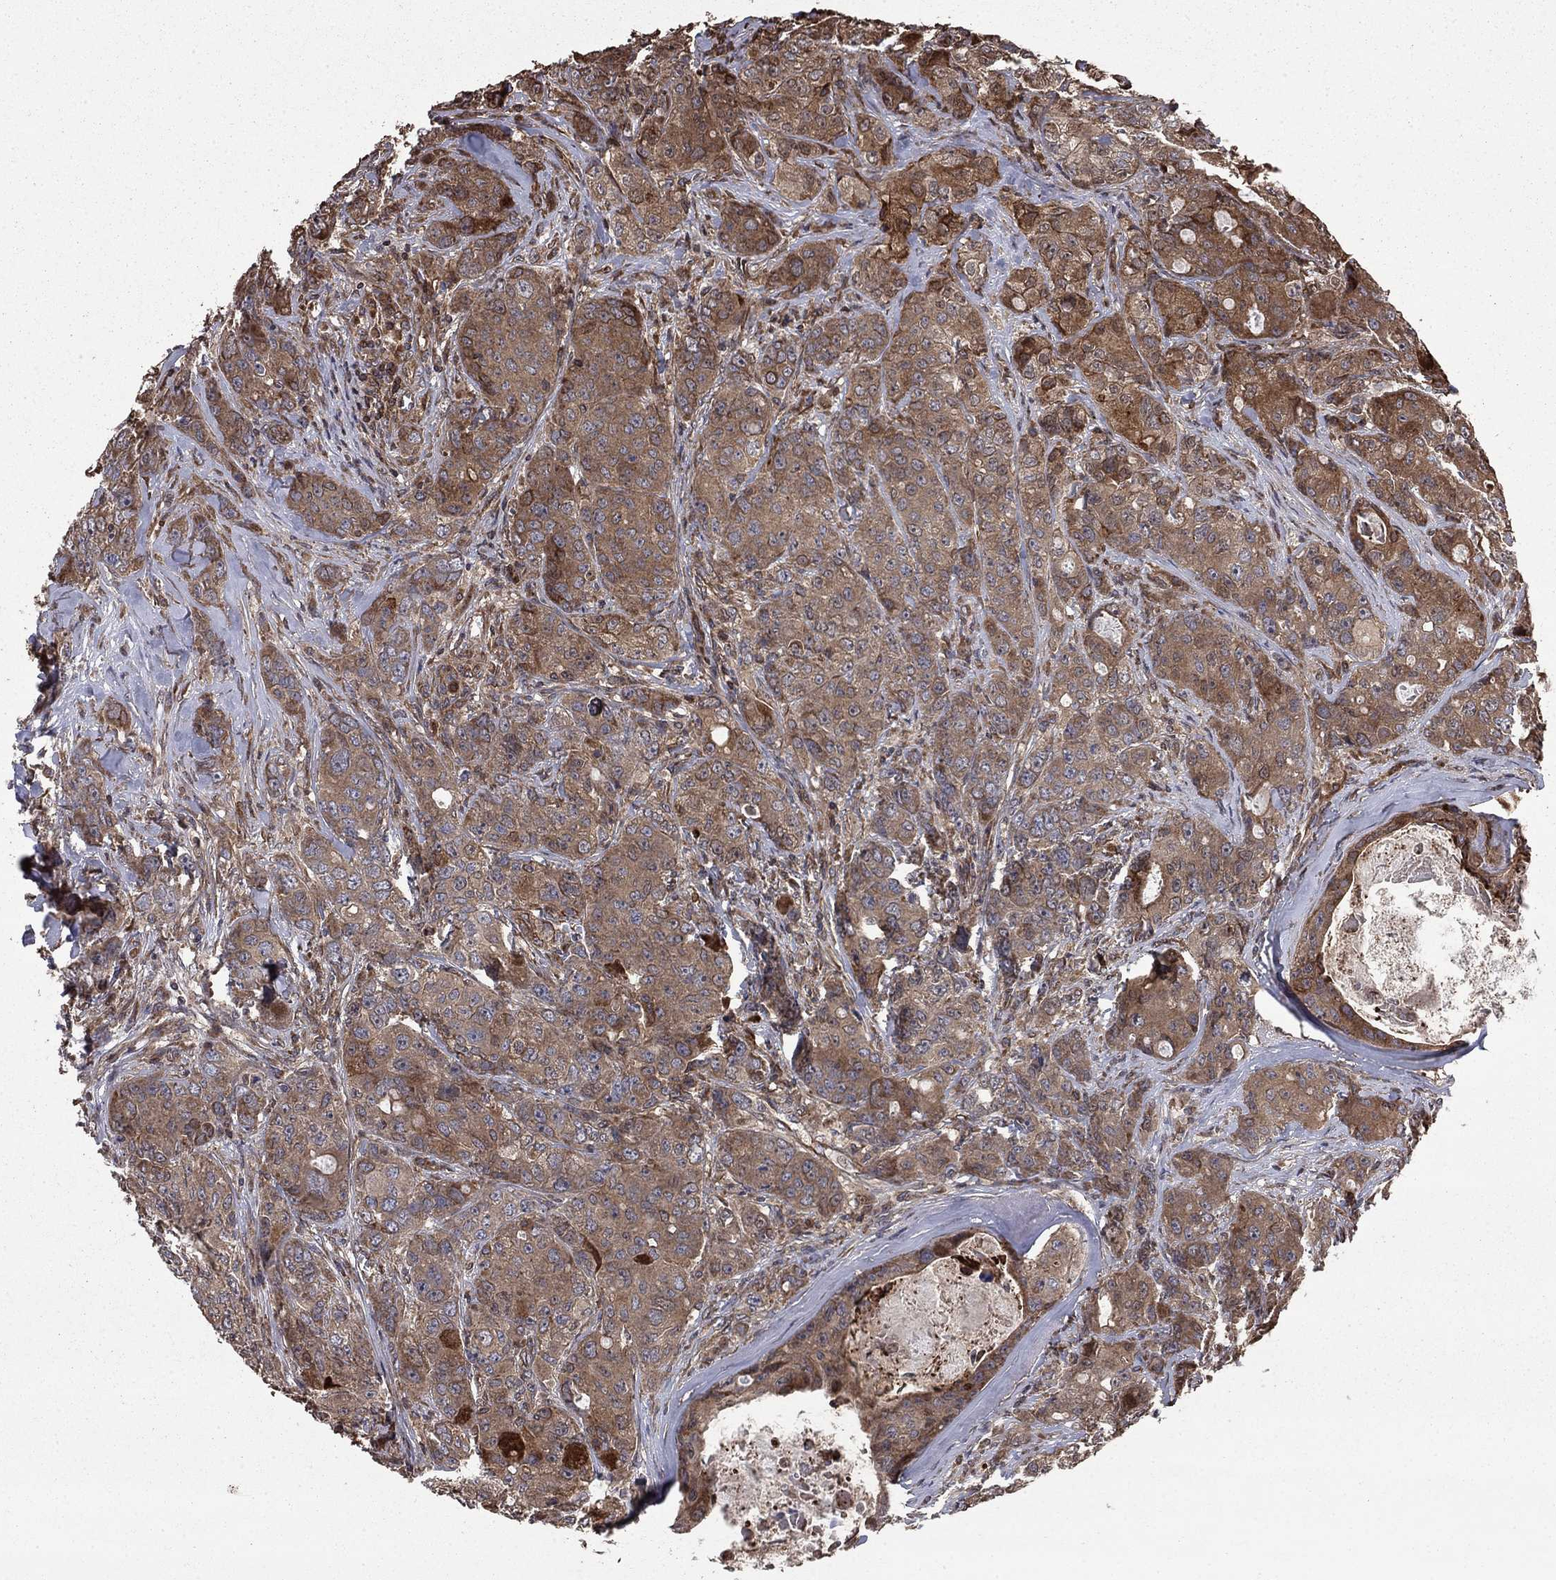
{"staining": {"intensity": "moderate", "quantity": "<25%", "location": "cytoplasmic/membranous"}, "tissue": "breast cancer", "cell_type": "Tumor cells", "image_type": "cancer", "snomed": [{"axis": "morphology", "description": "Duct carcinoma"}, {"axis": "topography", "description": "Breast"}], "caption": "Protein analysis of infiltrating ductal carcinoma (breast) tissue displays moderate cytoplasmic/membranous positivity in about <25% of tumor cells.", "gene": "GYG1", "patient": {"sex": "female", "age": 43}}